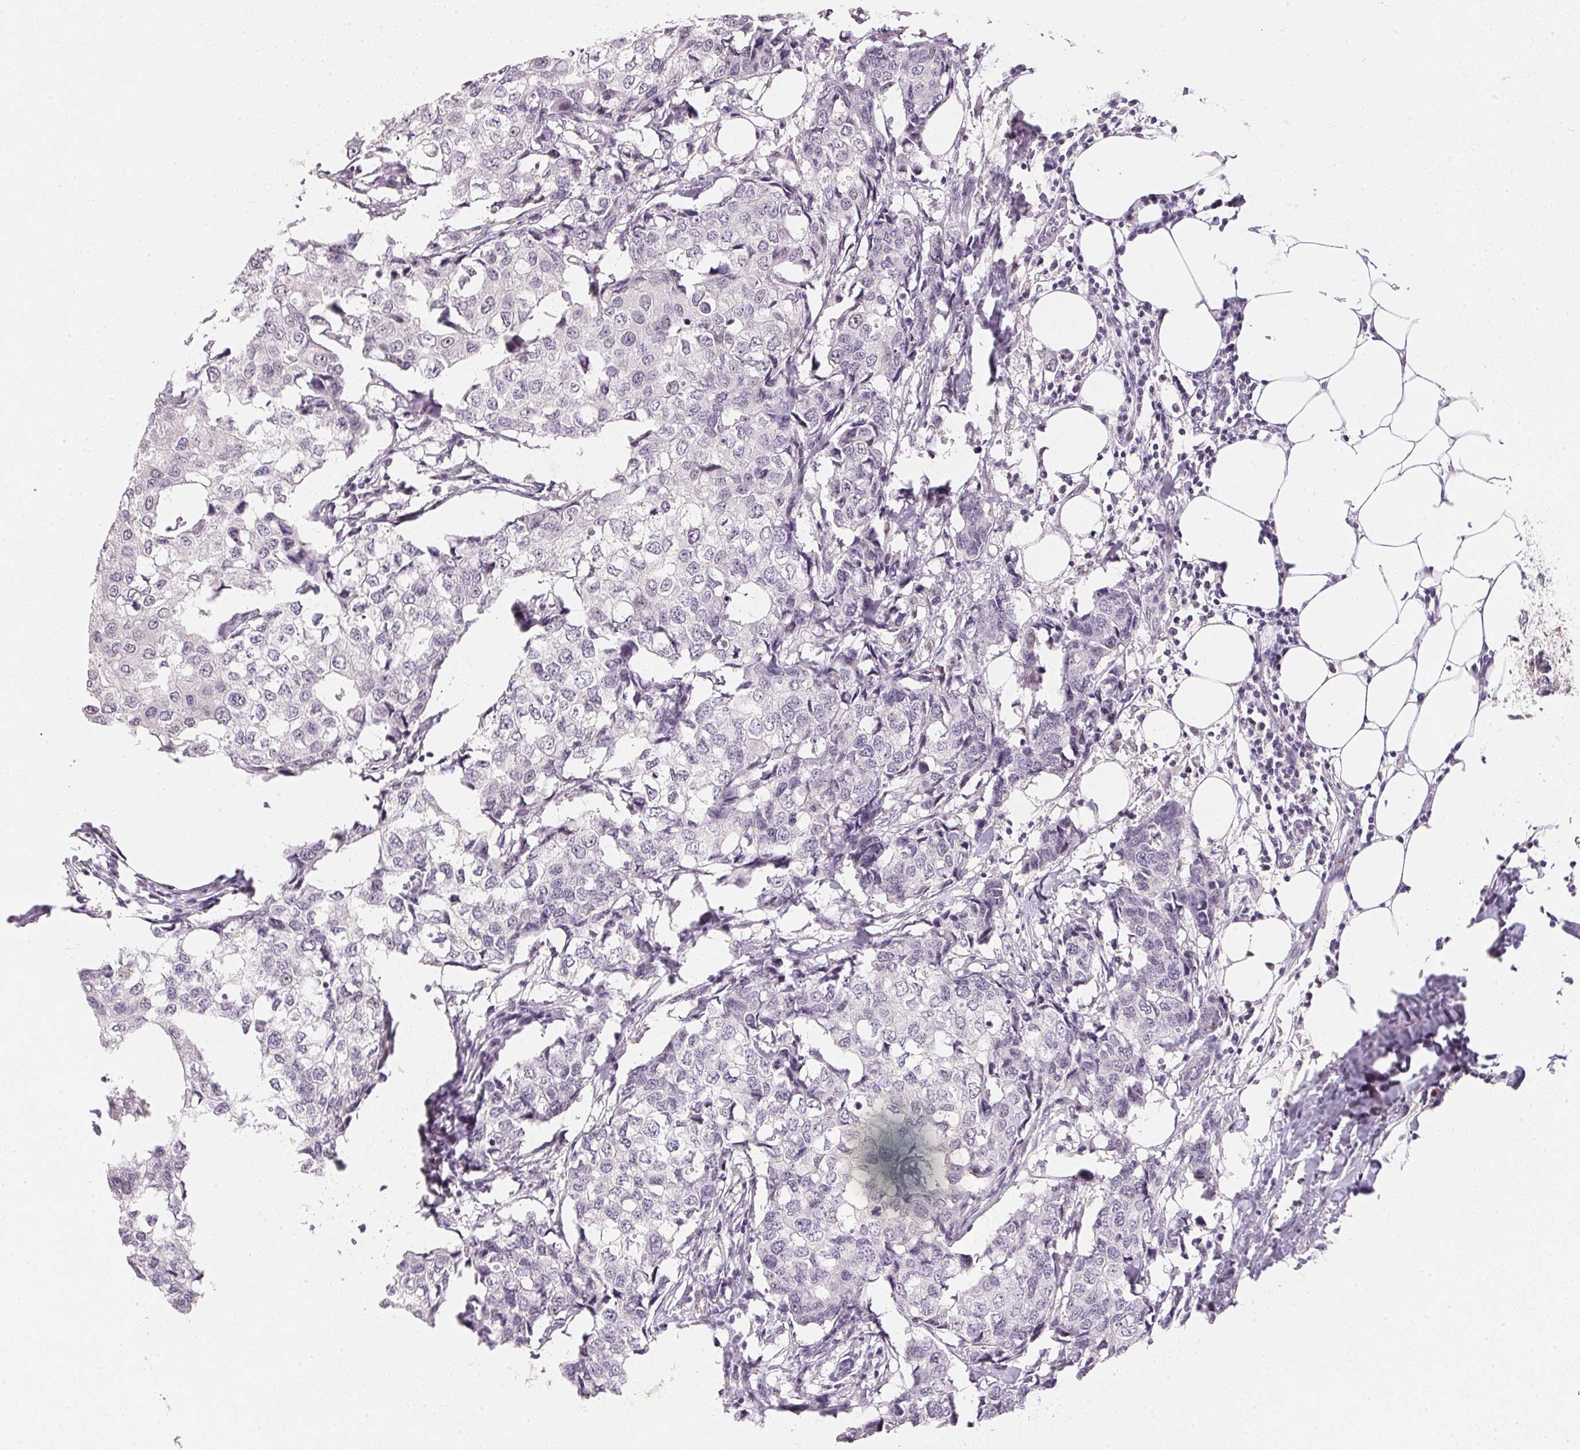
{"staining": {"intensity": "negative", "quantity": "none", "location": "none"}, "tissue": "breast cancer", "cell_type": "Tumor cells", "image_type": "cancer", "snomed": [{"axis": "morphology", "description": "Duct carcinoma"}, {"axis": "topography", "description": "Breast"}], "caption": "There is no significant staining in tumor cells of breast cancer (intraductal carcinoma). (DAB (3,3'-diaminobenzidine) immunohistochemistry with hematoxylin counter stain).", "gene": "POLR3G", "patient": {"sex": "female", "age": 27}}